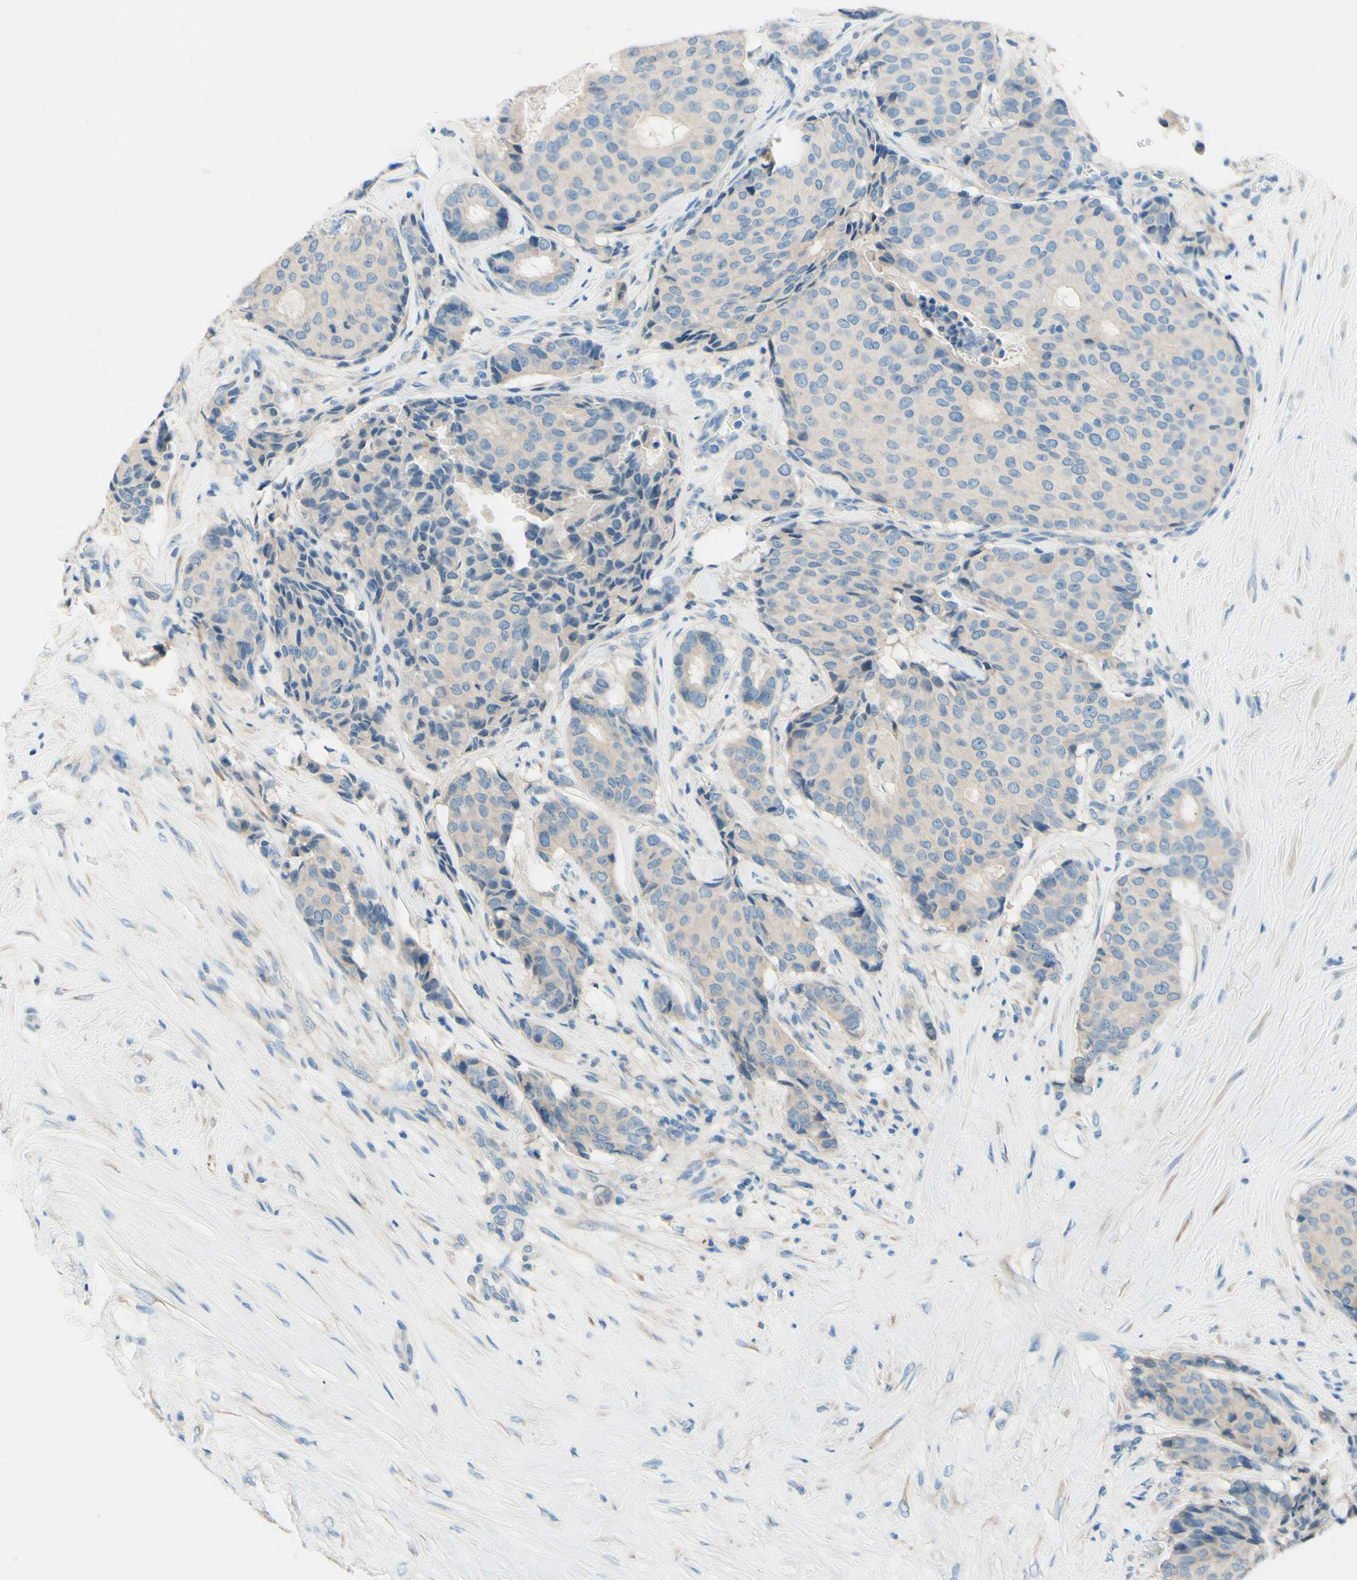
{"staining": {"intensity": "weak", "quantity": ">75%", "location": "cytoplasmic/membranous"}, "tissue": "breast cancer", "cell_type": "Tumor cells", "image_type": "cancer", "snomed": [{"axis": "morphology", "description": "Duct carcinoma"}, {"axis": "topography", "description": "Breast"}], "caption": "Protein expression analysis of breast cancer (intraductal carcinoma) shows weak cytoplasmic/membranous expression in about >75% of tumor cells. Immunohistochemistry (ihc) stains the protein of interest in brown and the nuclei are stained blue.", "gene": "PASD1", "patient": {"sex": "female", "age": 75}}